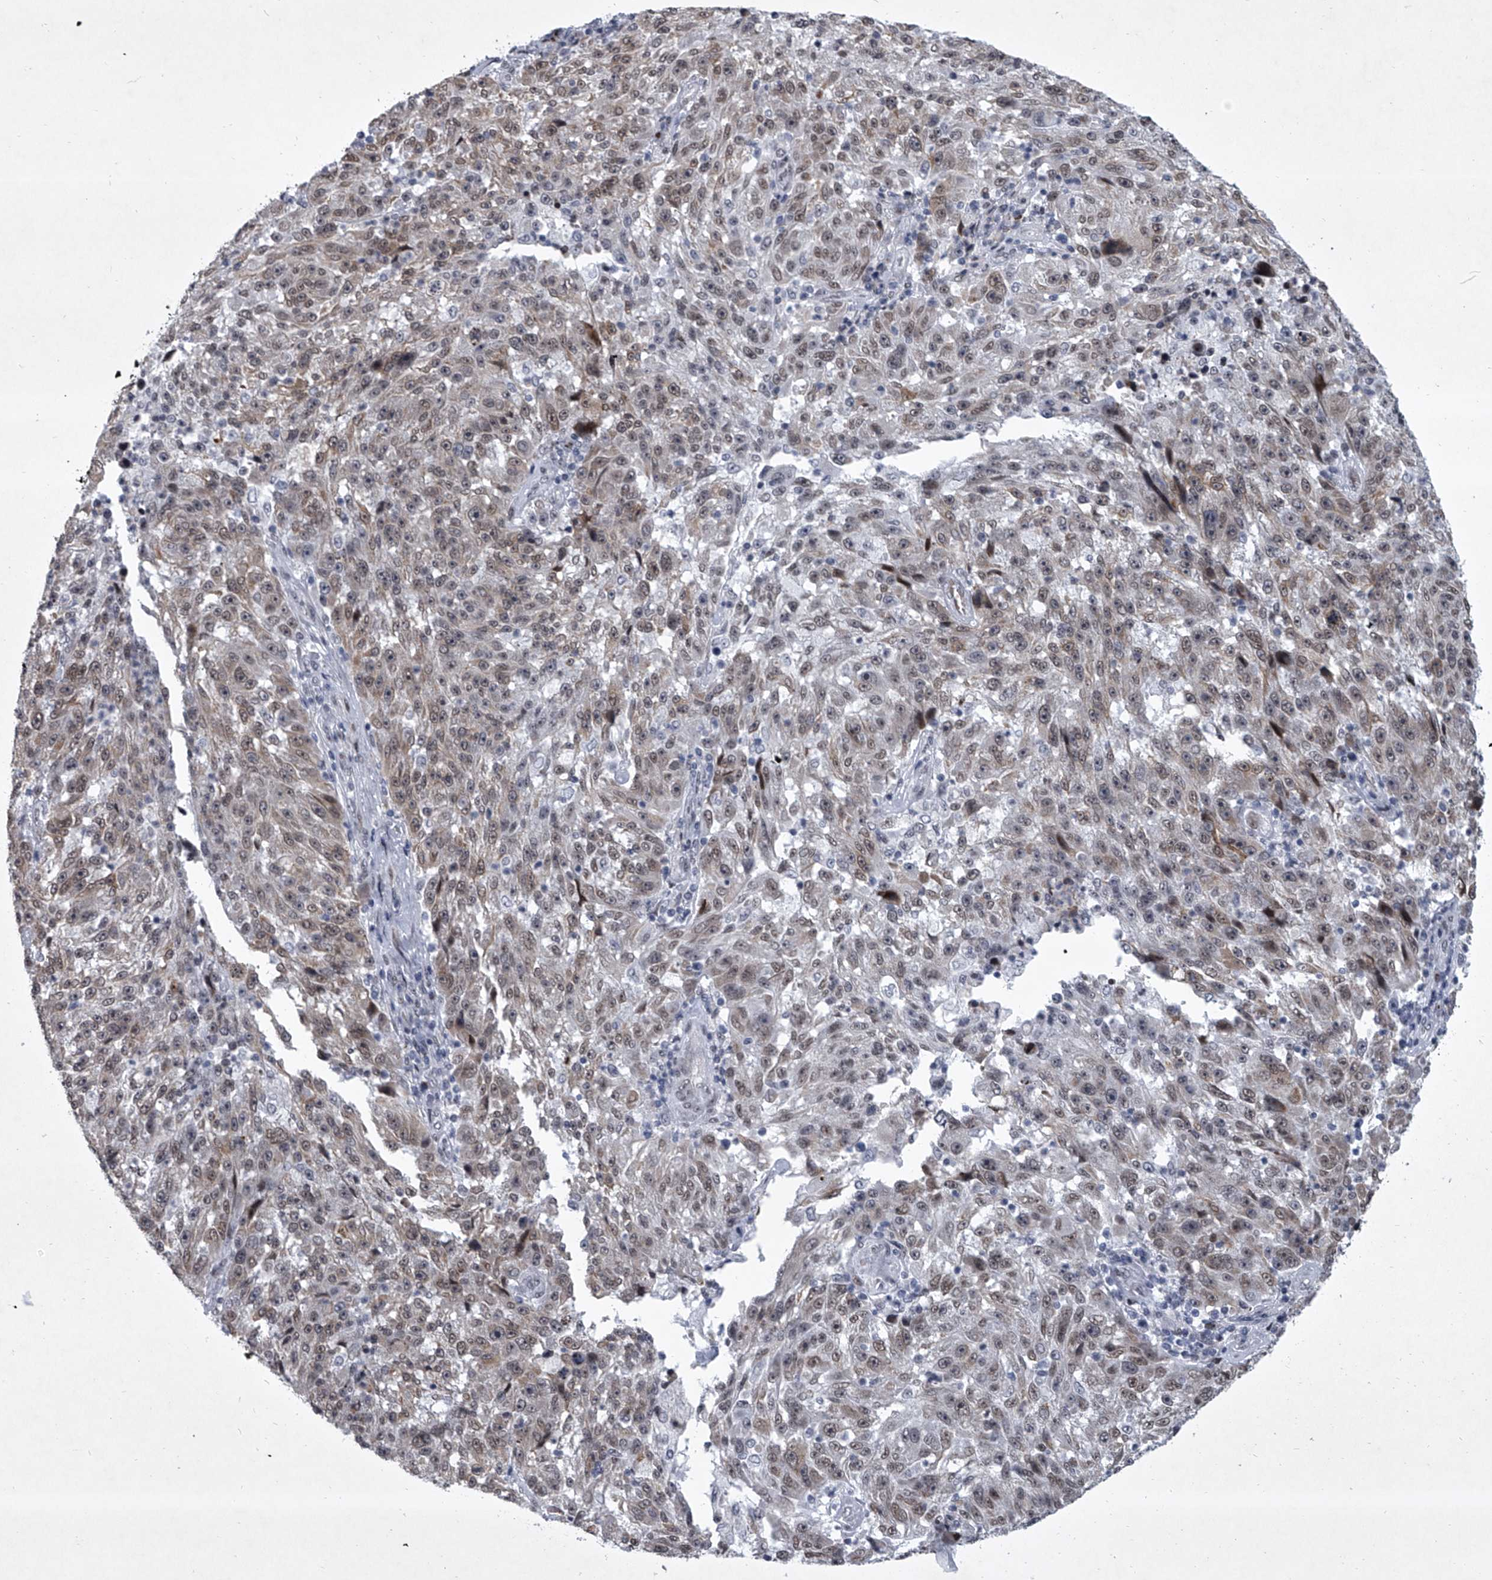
{"staining": {"intensity": "weak", "quantity": "25%-75%", "location": "cytoplasmic/membranous,nuclear"}, "tissue": "melanoma", "cell_type": "Tumor cells", "image_type": "cancer", "snomed": [{"axis": "morphology", "description": "Malignant melanoma, NOS"}, {"axis": "topography", "description": "Skin"}], "caption": "A photomicrograph of malignant melanoma stained for a protein shows weak cytoplasmic/membranous and nuclear brown staining in tumor cells. Using DAB (brown) and hematoxylin (blue) stains, captured at high magnification using brightfield microscopy.", "gene": "MLLT1", "patient": {"sex": "male", "age": 53}}